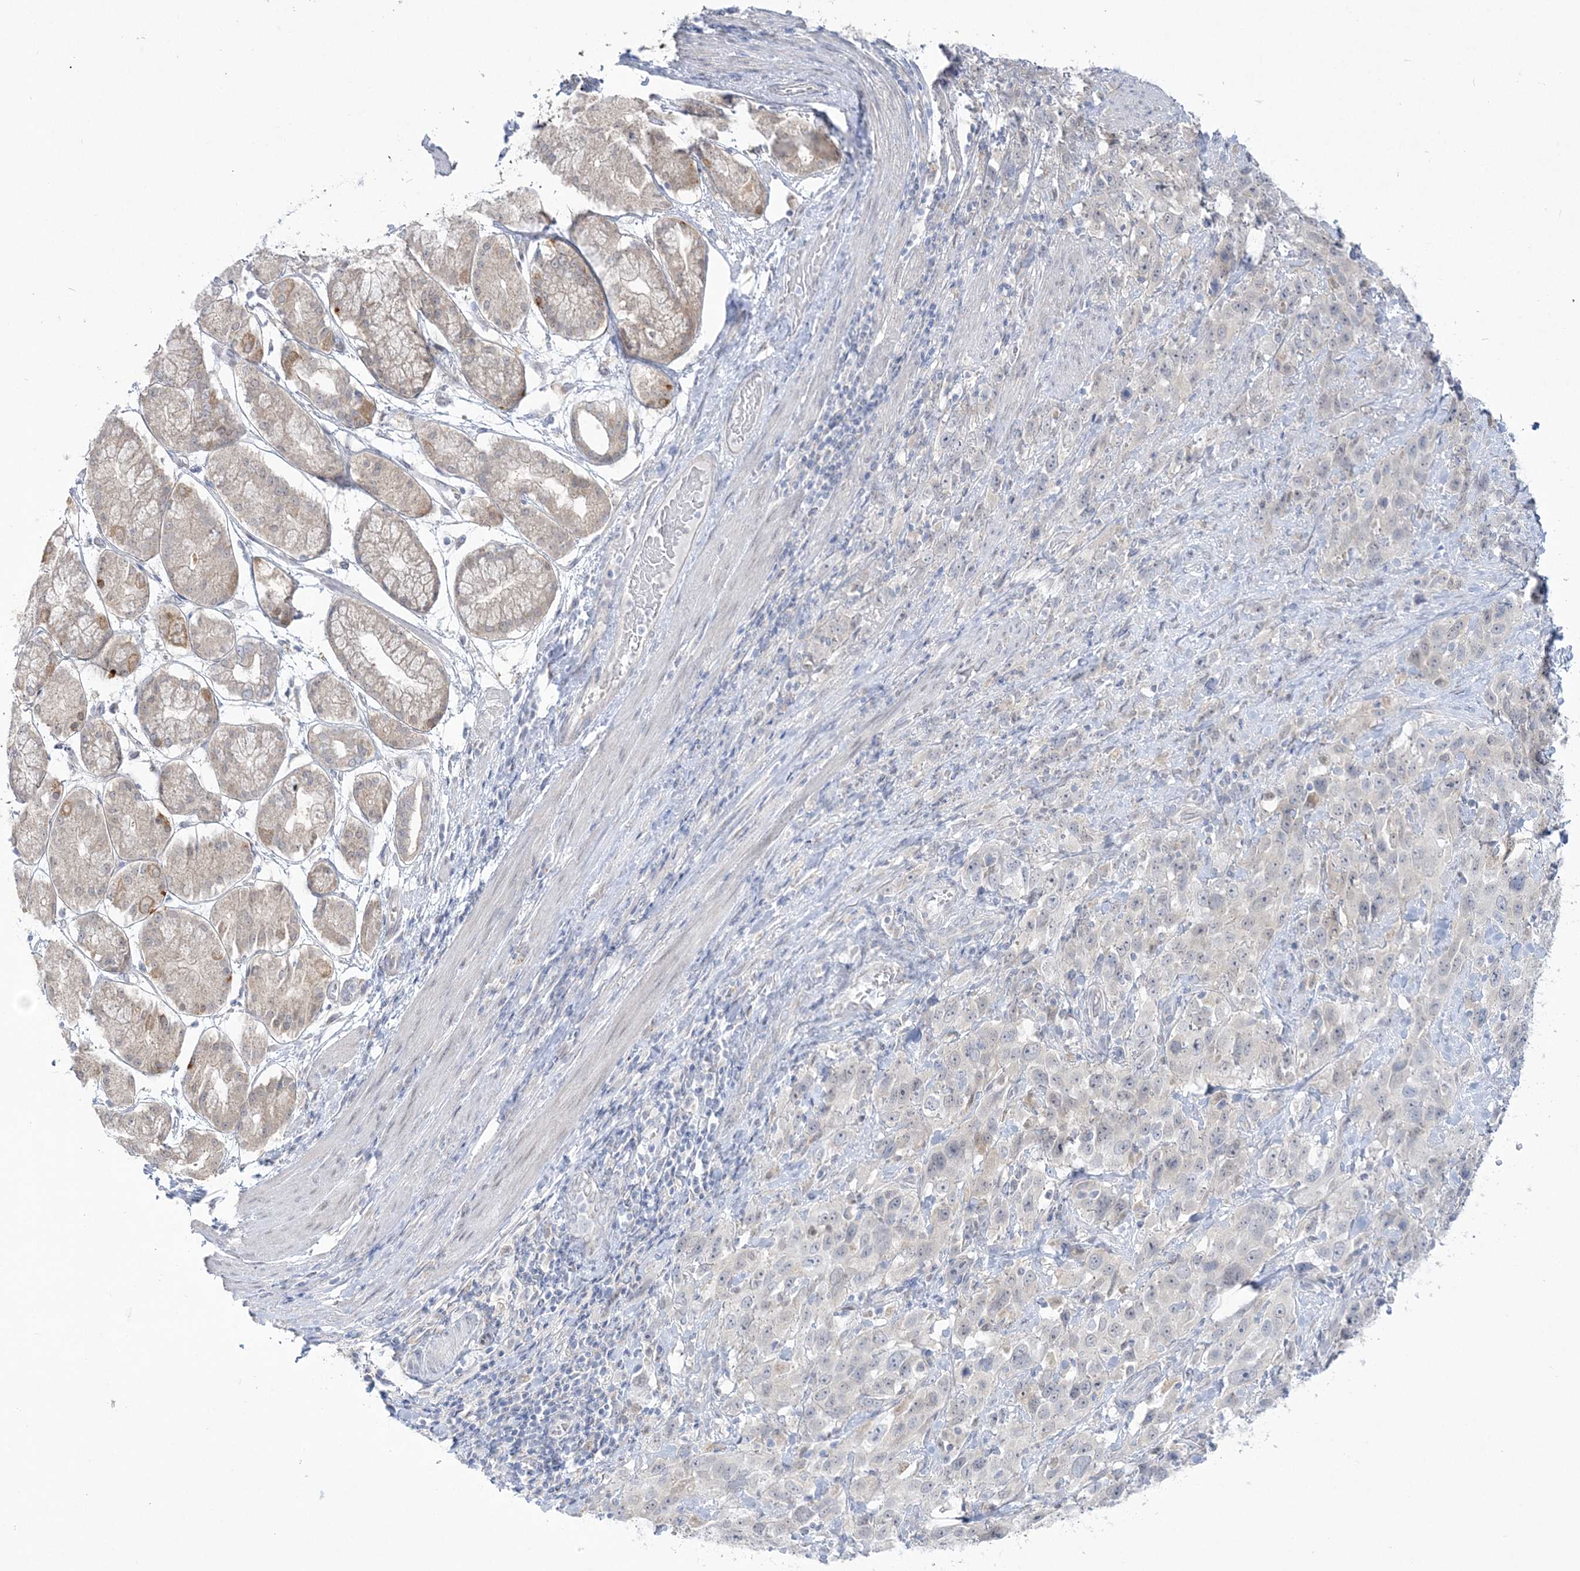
{"staining": {"intensity": "negative", "quantity": "none", "location": "none"}, "tissue": "stomach cancer", "cell_type": "Tumor cells", "image_type": "cancer", "snomed": [{"axis": "morphology", "description": "Normal tissue, NOS"}, {"axis": "morphology", "description": "Adenocarcinoma, NOS"}, {"axis": "topography", "description": "Lymph node"}, {"axis": "topography", "description": "Stomach"}], "caption": "The histopathology image displays no staining of tumor cells in stomach cancer.", "gene": "PCBD1", "patient": {"sex": "male", "age": 48}}